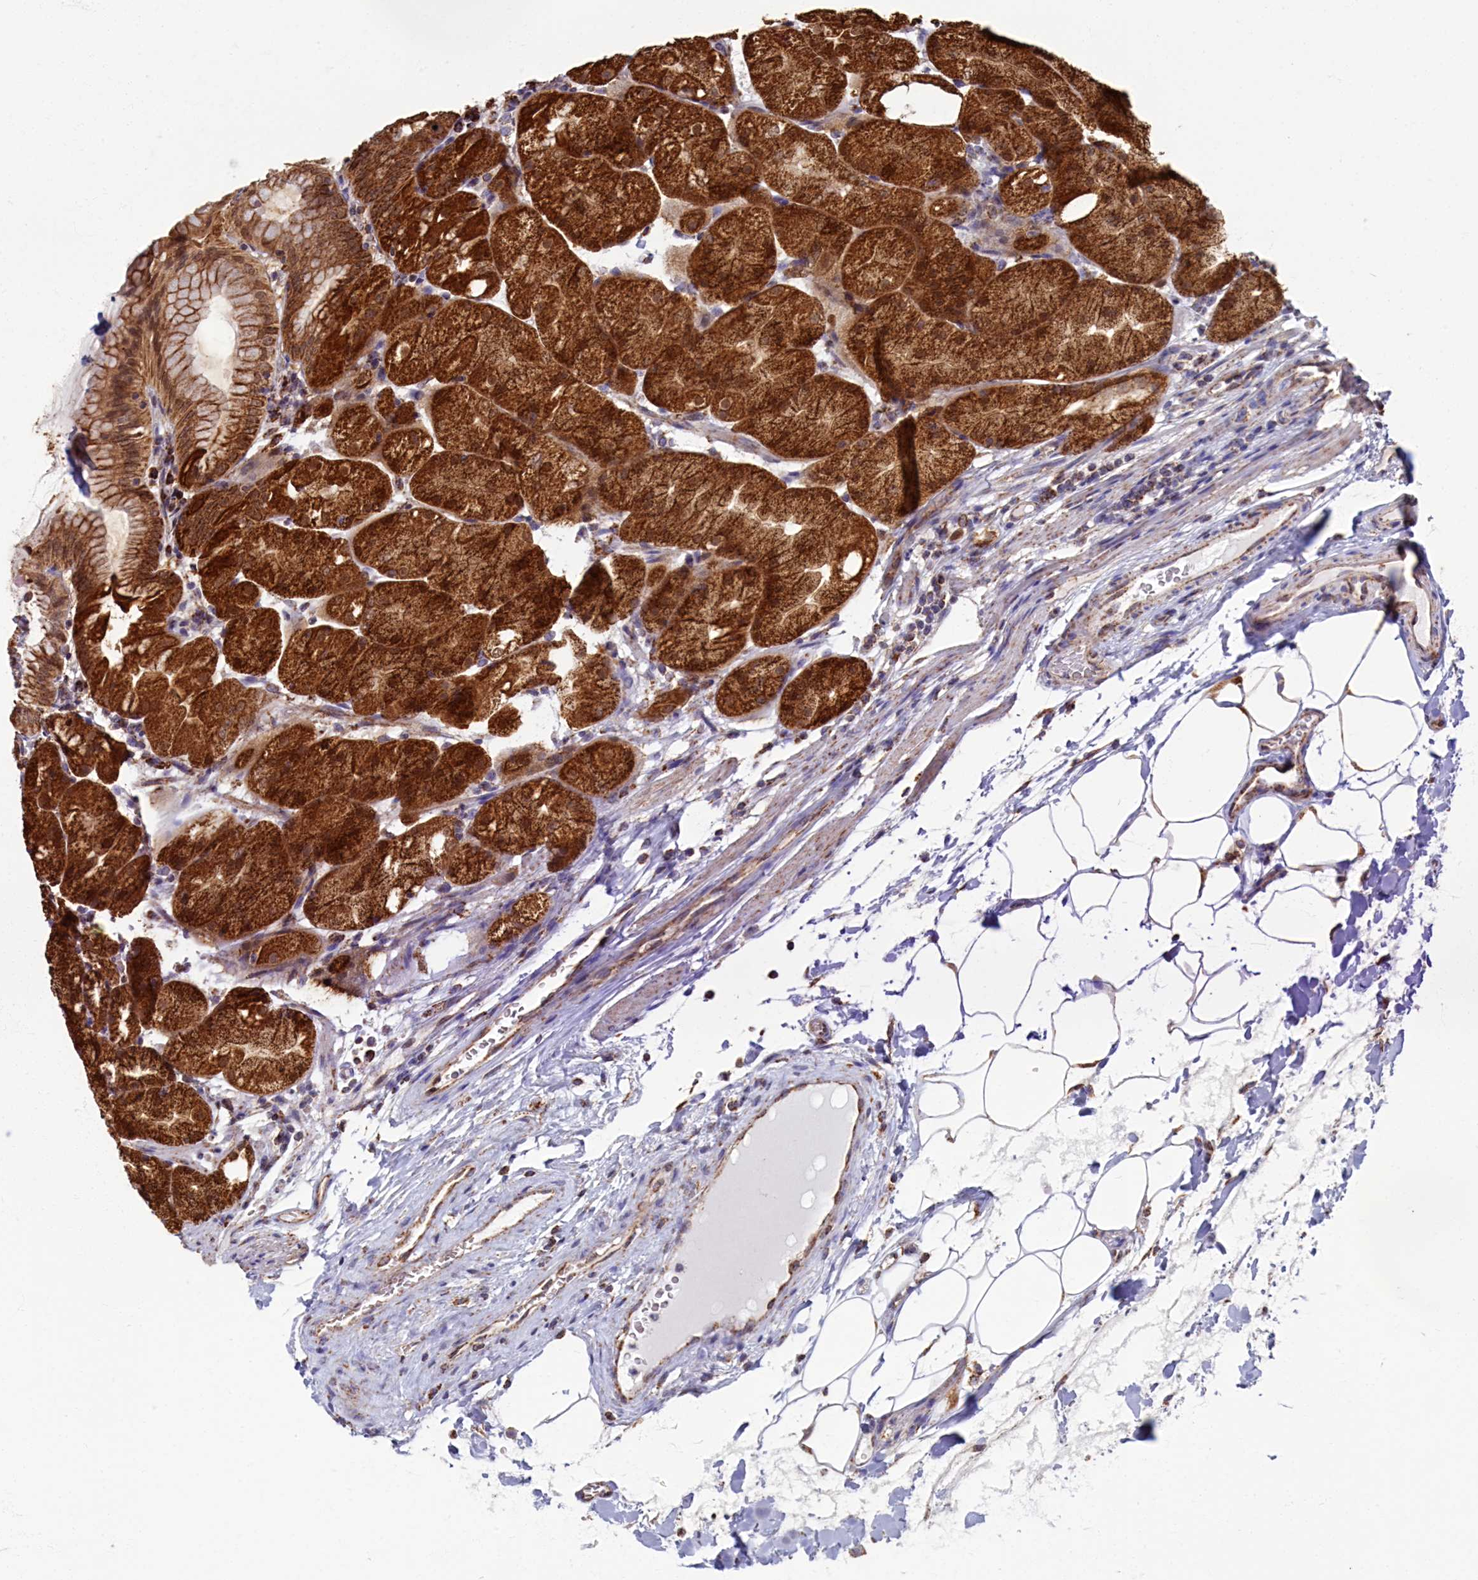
{"staining": {"intensity": "strong", "quantity": ">75%", "location": "cytoplasmic/membranous,nuclear"}, "tissue": "stomach", "cell_type": "Glandular cells", "image_type": "normal", "snomed": [{"axis": "morphology", "description": "Normal tissue, NOS"}, {"axis": "topography", "description": "Stomach, upper"}, {"axis": "topography", "description": "Stomach, lower"}], "caption": "Protein analysis of normal stomach shows strong cytoplasmic/membranous,nuclear expression in approximately >75% of glandular cells.", "gene": "SPR", "patient": {"sex": "male", "age": 62}}